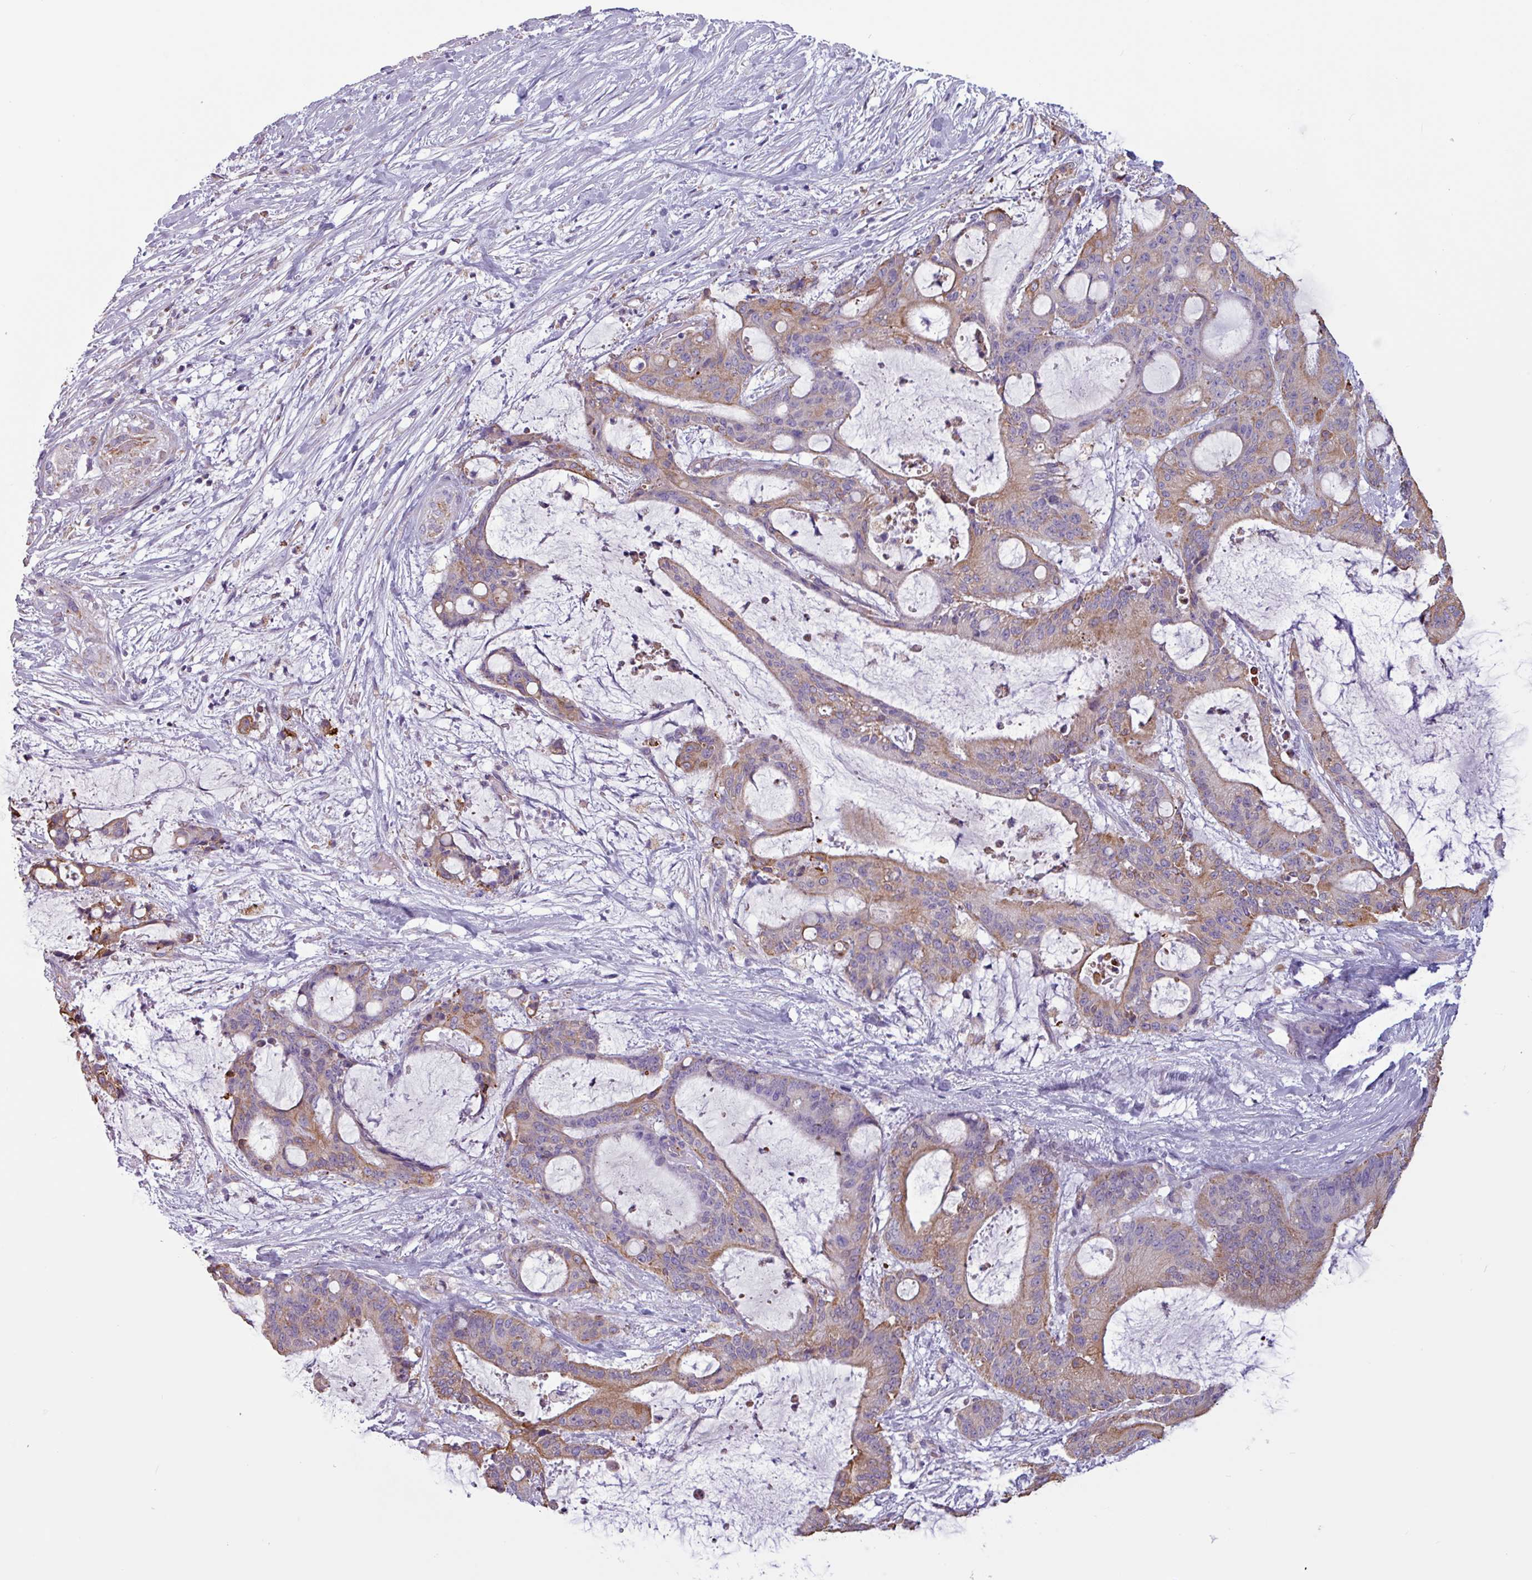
{"staining": {"intensity": "moderate", "quantity": "25%-75%", "location": "cytoplasmic/membranous"}, "tissue": "liver cancer", "cell_type": "Tumor cells", "image_type": "cancer", "snomed": [{"axis": "morphology", "description": "Normal tissue, NOS"}, {"axis": "morphology", "description": "Cholangiocarcinoma"}, {"axis": "topography", "description": "Liver"}, {"axis": "topography", "description": "Peripheral nerve tissue"}], "caption": "Immunohistochemistry (IHC) of cholangiocarcinoma (liver) displays medium levels of moderate cytoplasmic/membranous staining in about 25%-75% of tumor cells. The staining was performed using DAB (3,3'-diaminobenzidine) to visualize the protein expression in brown, while the nuclei were stained in blue with hematoxylin (Magnification: 20x).", "gene": "CAMK1", "patient": {"sex": "female", "age": 73}}